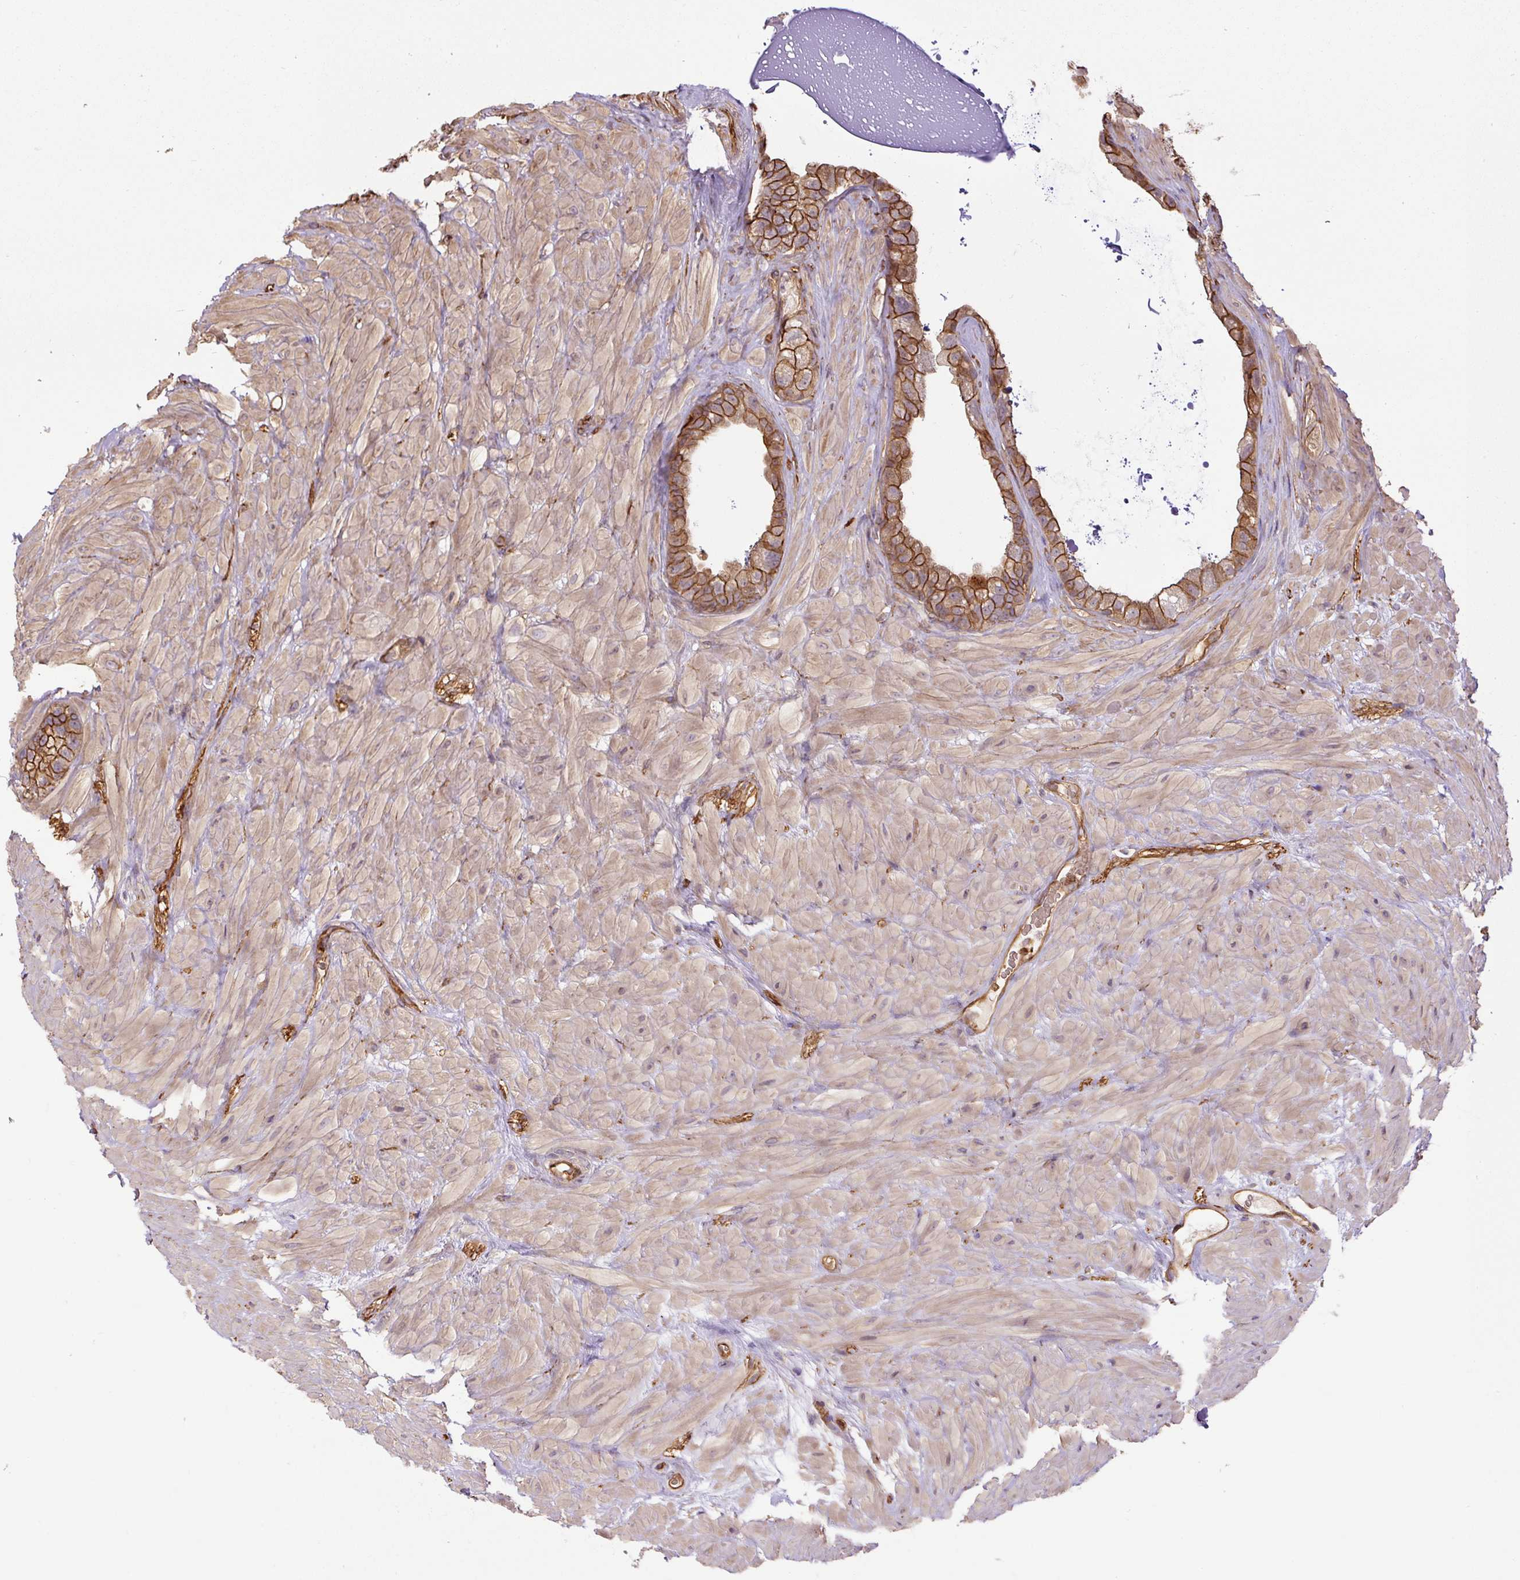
{"staining": {"intensity": "moderate", "quantity": ">75%", "location": "cytoplasmic/membranous"}, "tissue": "seminal vesicle", "cell_type": "Glandular cells", "image_type": "normal", "snomed": [{"axis": "morphology", "description": "Normal tissue, NOS"}, {"axis": "topography", "description": "Seminal veicle"}, {"axis": "topography", "description": "Peripheral nerve tissue"}], "caption": "Protein staining by immunohistochemistry (IHC) reveals moderate cytoplasmic/membranous expression in approximately >75% of glandular cells in unremarkable seminal vesicle. (brown staining indicates protein expression, while blue staining denotes nuclei).", "gene": "B3GALT5", "patient": {"sex": "male", "age": 76}}